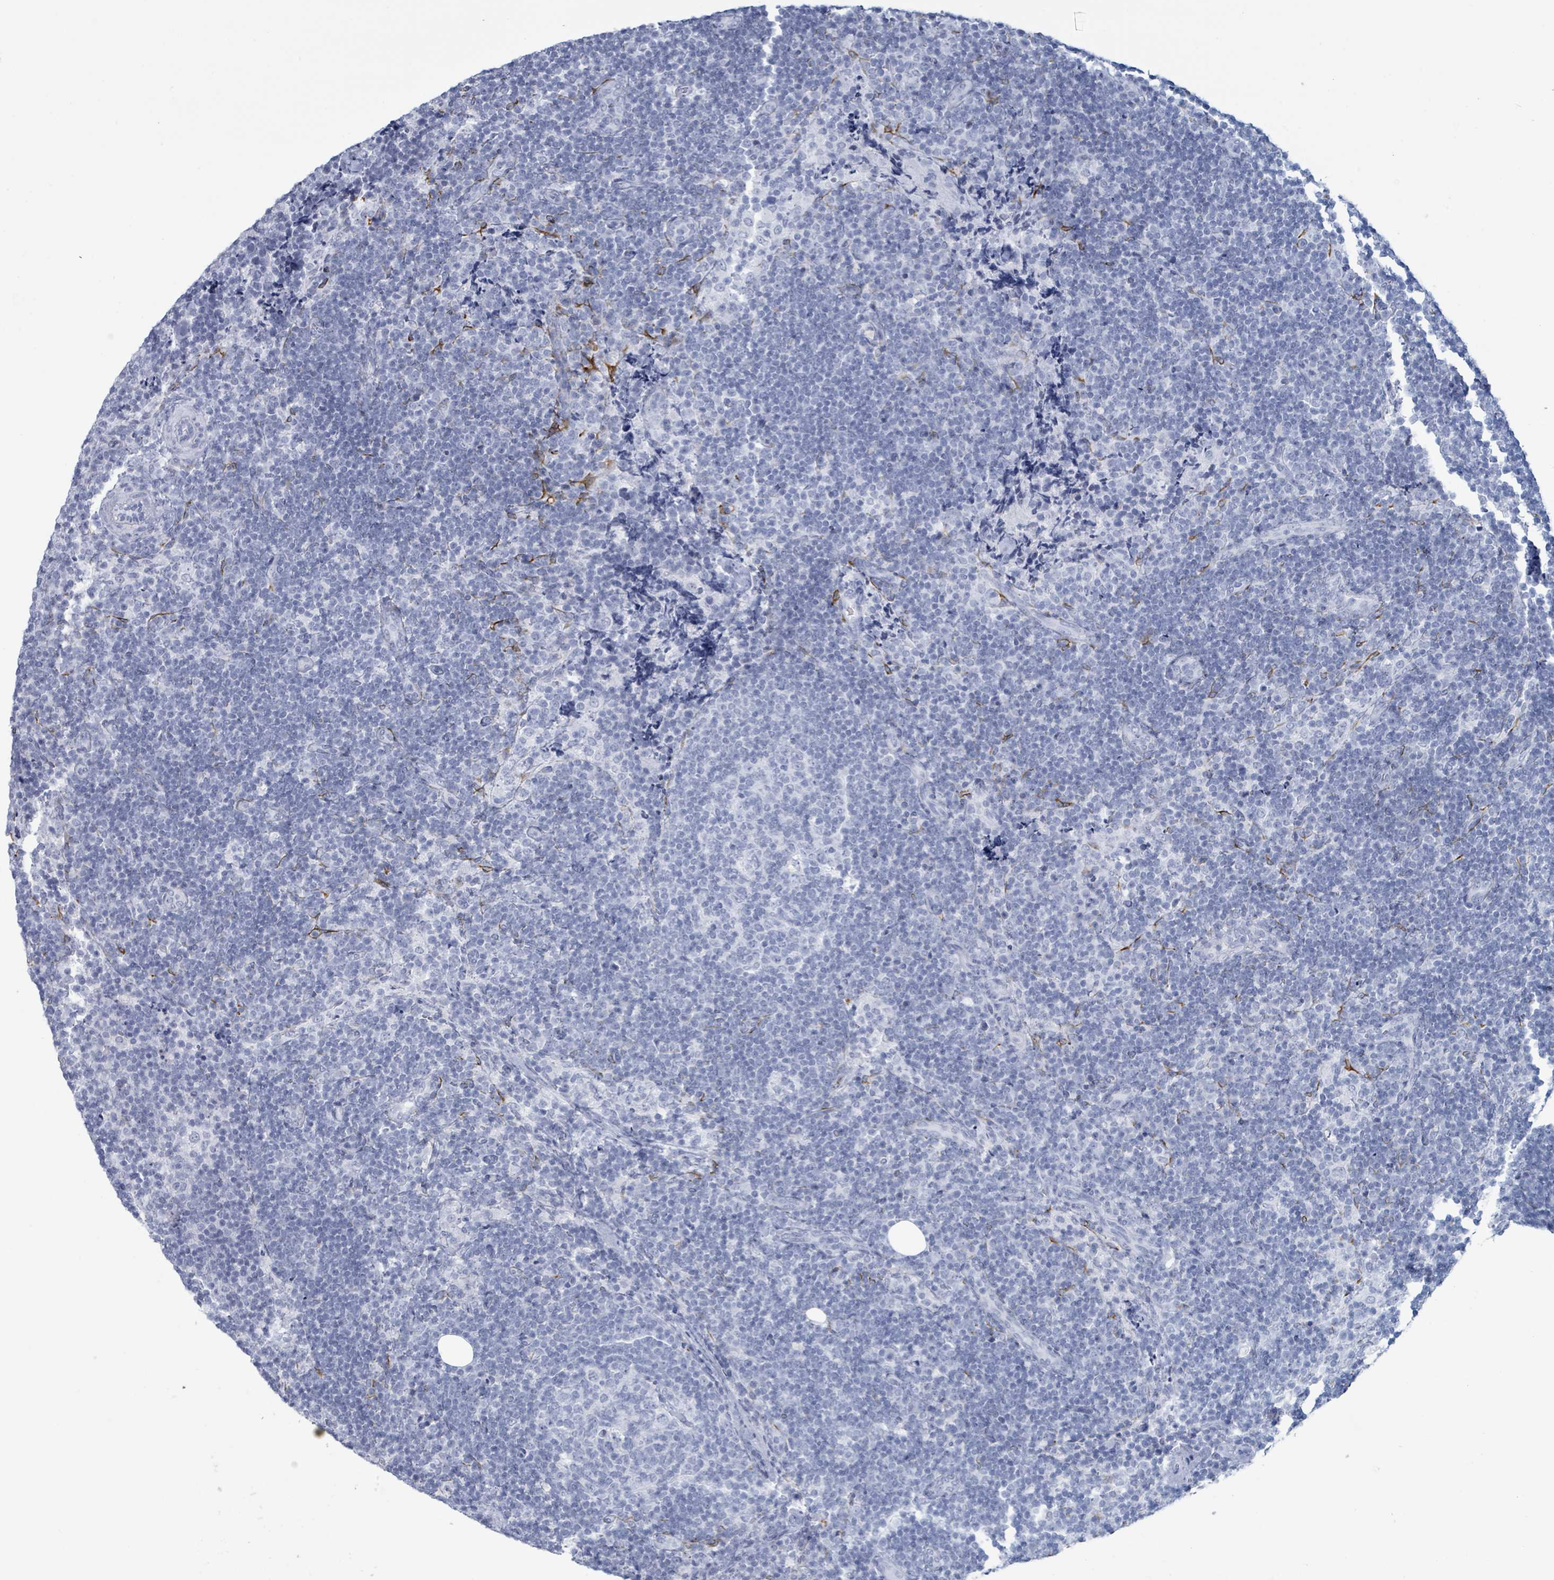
{"staining": {"intensity": "negative", "quantity": "none", "location": "none"}, "tissue": "lymph node", "cell_type": "Germinal center cells", "image_type": "normal", "snomed": [{"axis": "morphology", "description": "Normal tissue, NOS"}, {"axis": "topography", "description": "Lymph node"}], "caption": "Immunohistochemical staining of benign lymph node shows no significant staining in germinal center cells. (Immunohistochemistry (ihc), brightfield microscopy, high magnification).", "gene": "KRT8", "patient": {"sex": "female", "age": 31}}